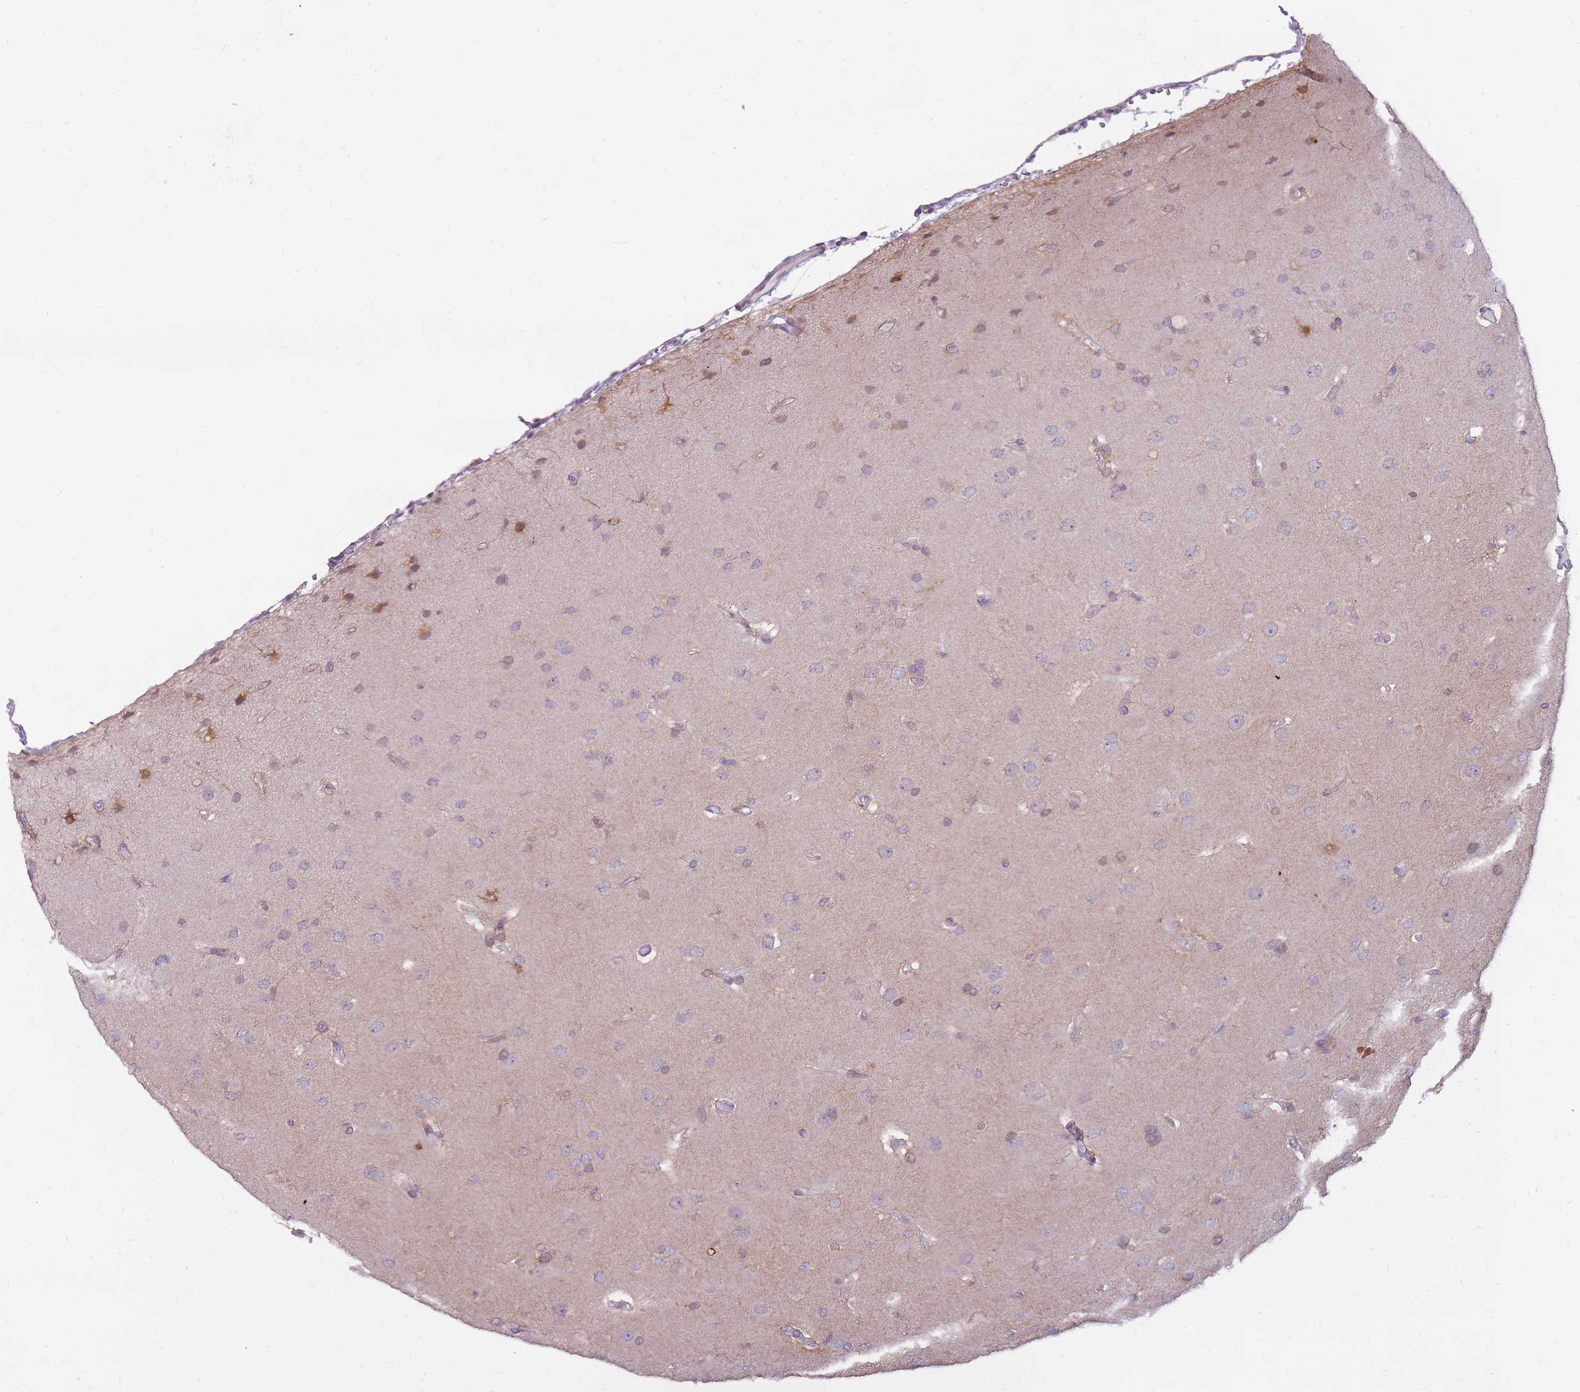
{"staining": {"intensity": "negative", "quantity": "none", "location": "none"}, "tissue": "glioma", "cell_type": "Tumor cells", "image_type": "cancer", "snomed": [{"axis": "morphology", "description": "Glioma, malignant, High grade"}, {"axis": "topography", "description": "Brain"}], "caption": "IHC of glioma displays no staining in tumor cells.", "gene": "POMZP3", "patient": {"sex": "male", "age": 77}}